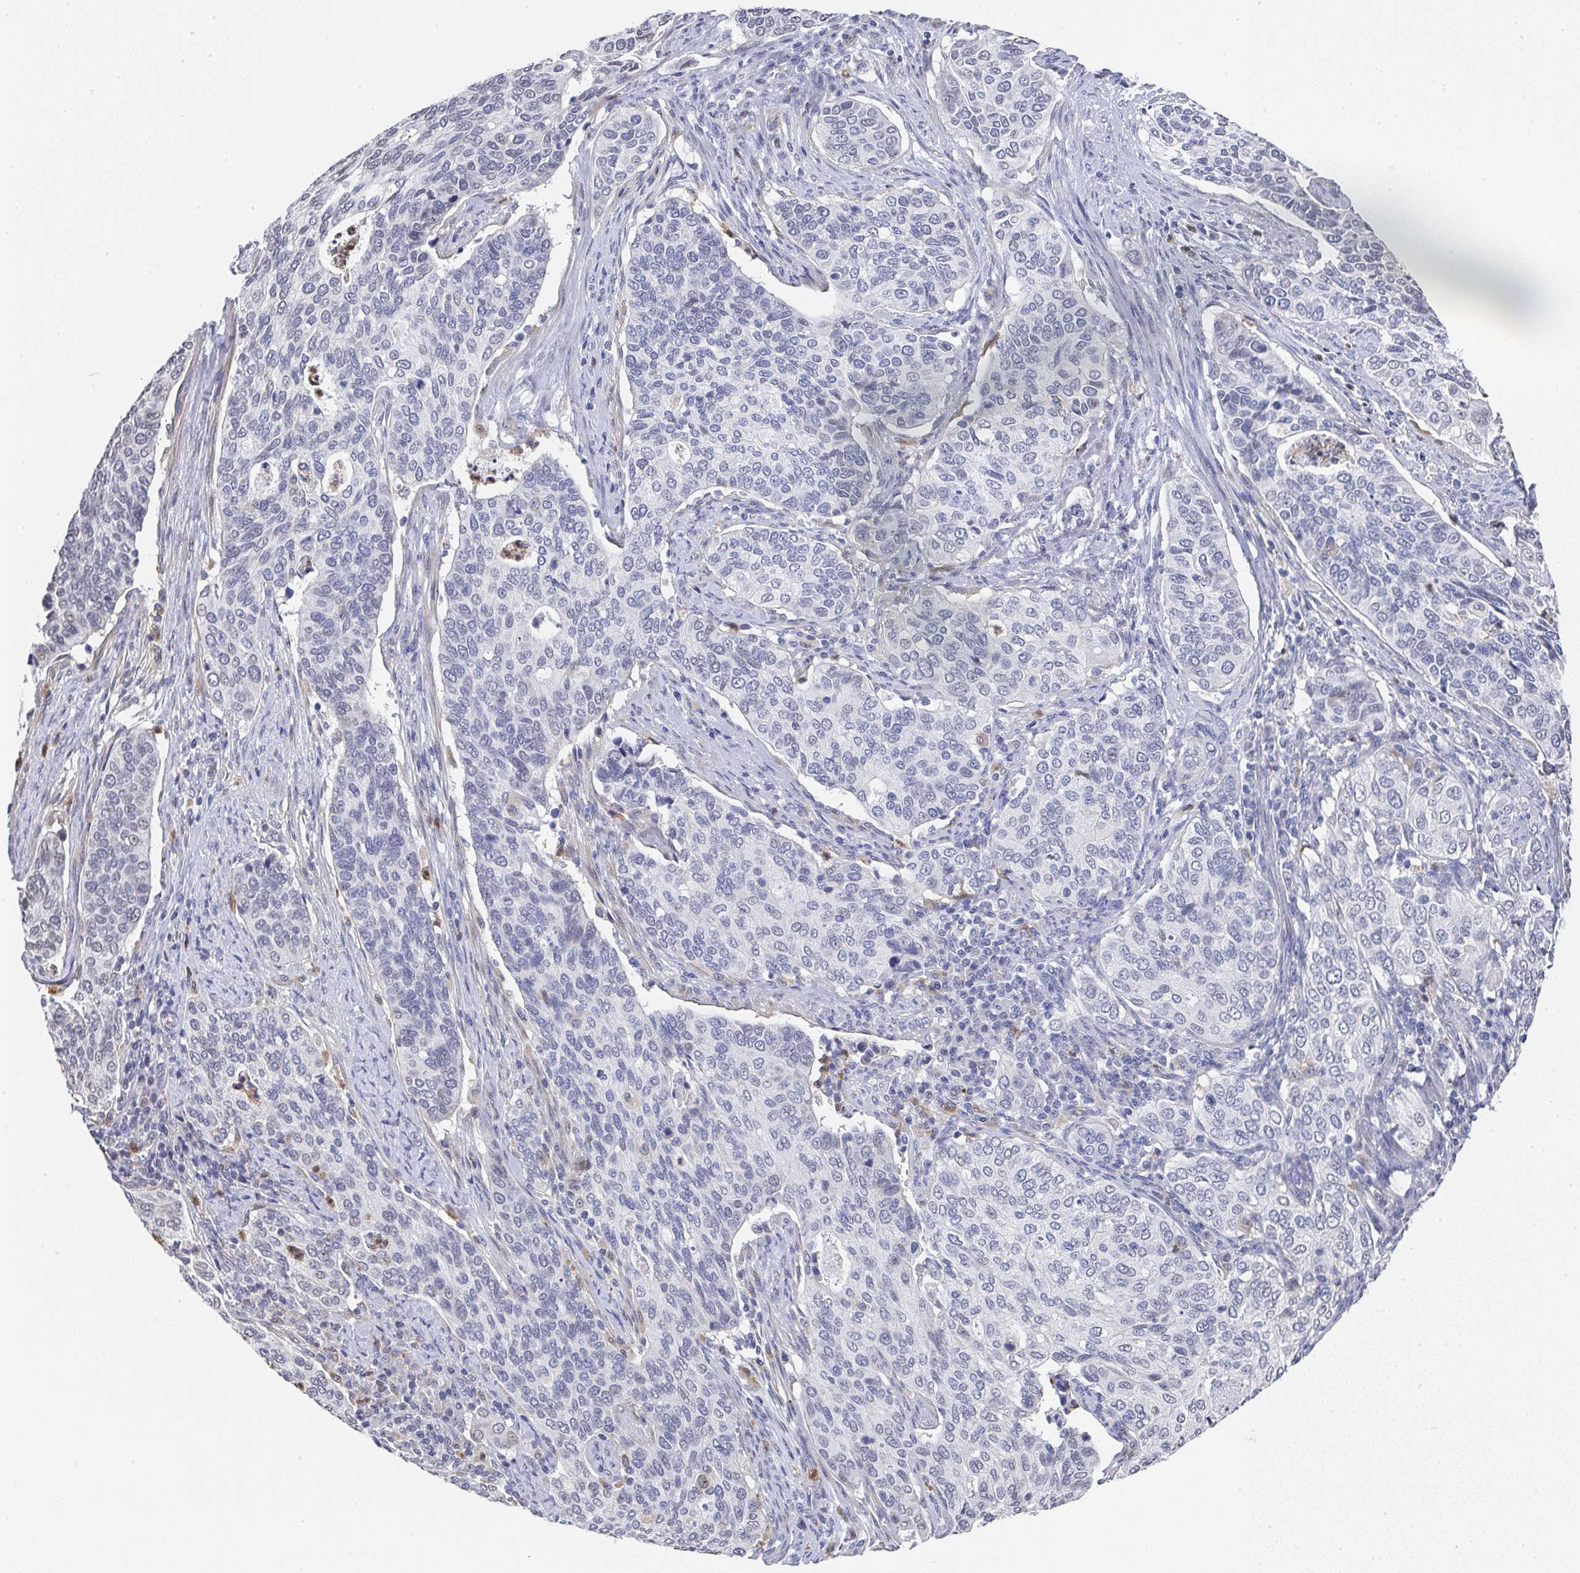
{"staining": {"intensity": "negative", "quantity": "none", "location": "none"}, "tissue": "cervical cancer", "cell_type": "Tumor cells", "image_type": "cancer", "snomed": [{"axis": "morphology", "description": "Squamous cell carcinoma, NOS"}, {"axis": "topography", "description": "Cervix"}], "caption": "Tumor cells show no significant protein expression in cervical squamous cell carcinoma.", "gene": "NCF1", "patient": {"sex": "female", "age": 38}}